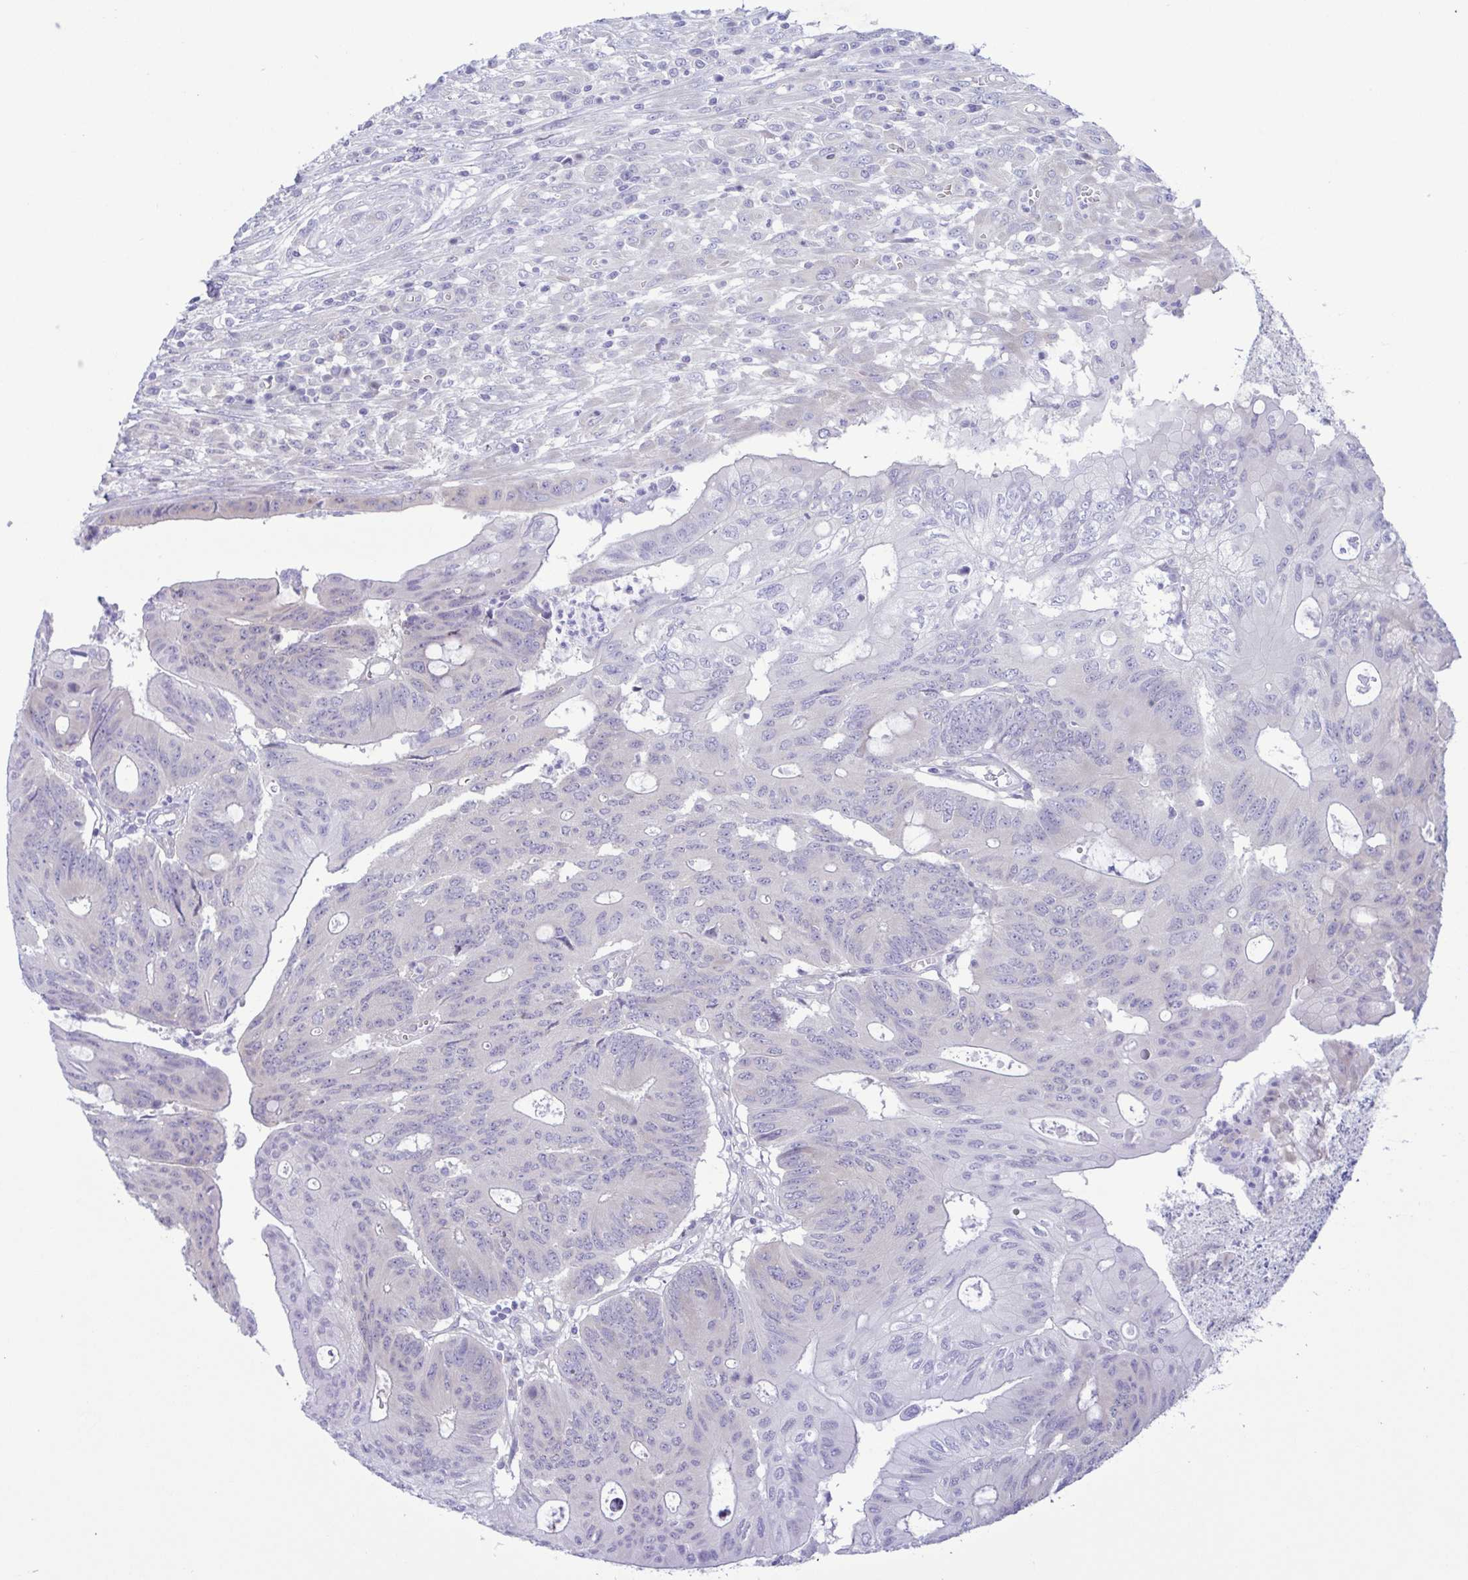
{"staining": {"intensity": "negative", "quantity": "none", "location": "none"}, "tissue": "colorectal cancer", "cell_type": "Tumor cells", "image_type": "cancer", "snomed": [{"axis": "morphology", "description": "Adenocarcinoma, NOS"}, {"axis": "topography", "description": "Colon"}], "caption": "The image shows no significant staining in tumor cells of adenocarcinoma (colorectal). The staining was performed using DAB to visualize the protein expression in brown, while the nuclei were stained in blue with hematoxylin (Magnification: 20x).", "gene": "TNNI3", "patient": {"sex": "male", "age": 65}}